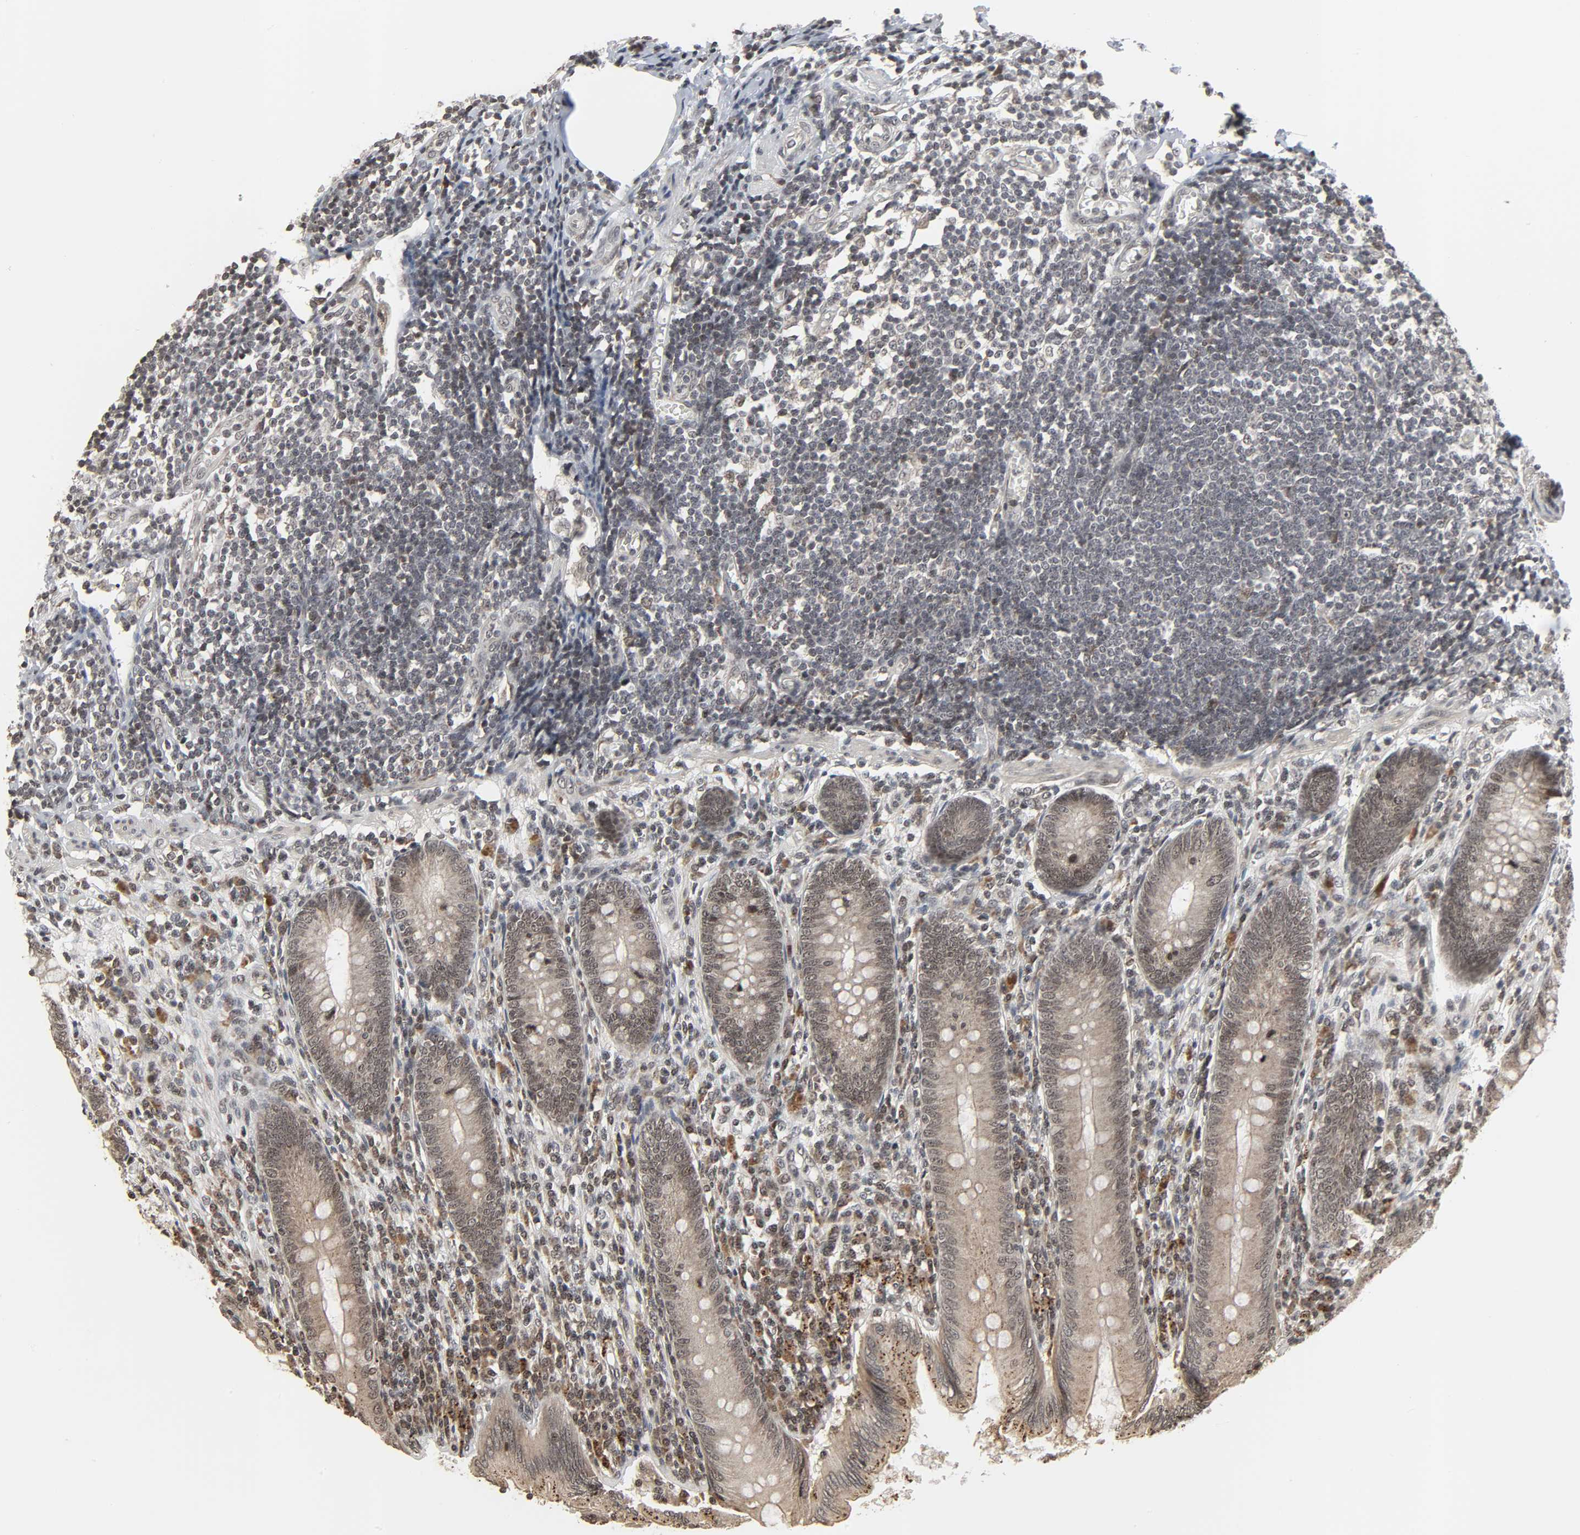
{"staining": {"intensity": "weak", "quantity": ">75%", "location": "cytoplasmic/membranous,nuclear"}, "tissue": "appendix", "cell_type": "Glandular cells", "image_type": "normal", "snomed": [{"axis": "morphology", "description": "Normal tissue, NOS"}, {"axis": "morphology", "description": "Inflammation, NOS"}, {"axis": "topography", "description": "Appendix"}], "caption": "This image displays benign appendix stained with immunohistochemistry (IHC) to label a protein in brown. The cytoplasmic/membranous,nuclear of glandular cells show weak positivity for the protein. Nuclei are counter-stained blue.", "gene": "XRCC1", "patient": {"sex": "male", "age": 46}}